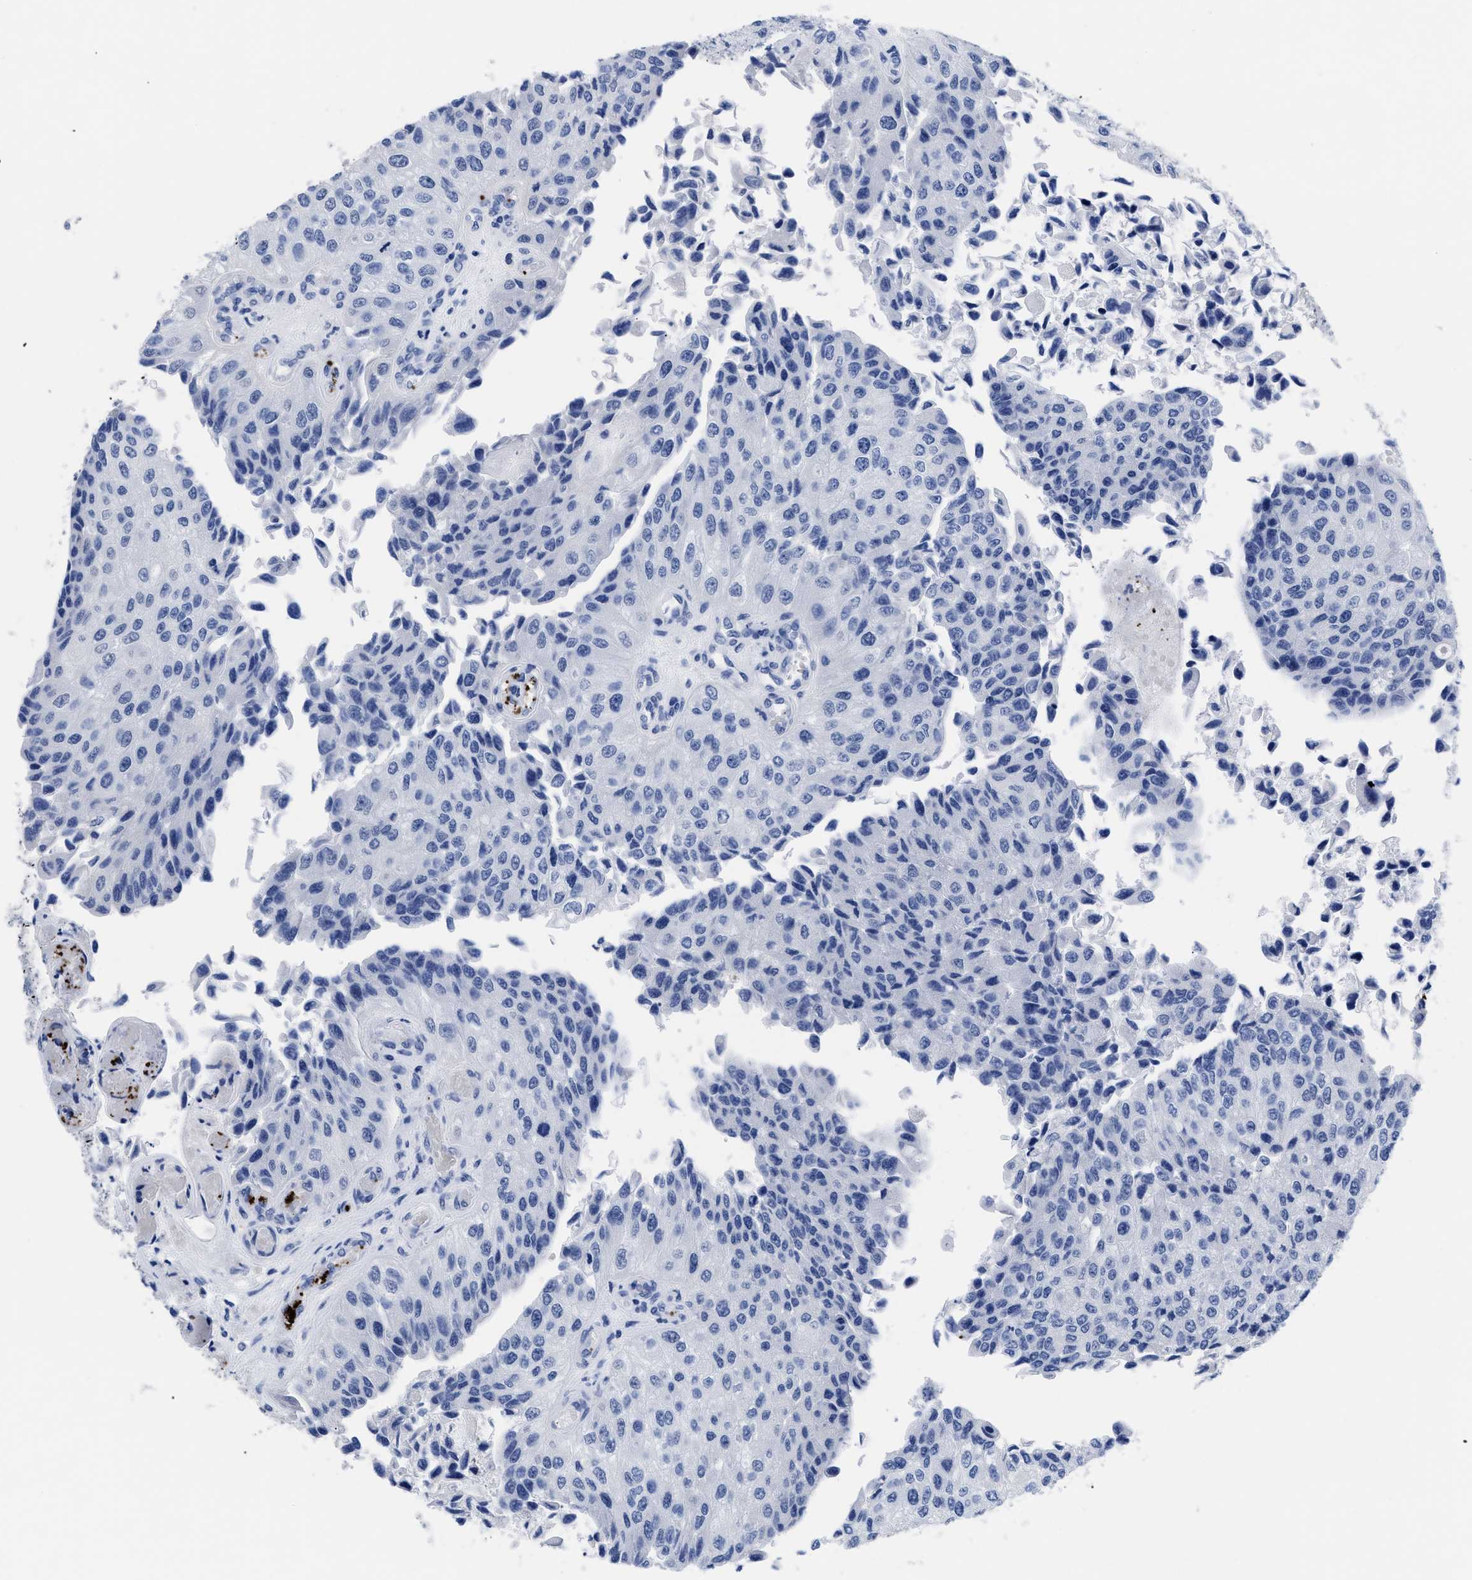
{"staining": {"intensity": "negative", "quantity": "none", "location": "none"}, "tissue": "urothelial cancer", "cell_type": "Tumor cells", "image_type": "cancer", "snomed": [{"axis": "morphology", "description": "Urothelial carcinoma, High grade"}, {"axis": "topography", "description": "Kidney"}, {"axis": "topography", "description": "Urinary bladder"}], "caption": "Tumor cells are negative for protein expression in human urothelial carcinoma (high-grade). (Stains: DAB immunohistochemistry (IHC) with hematoxylin counter stain, Microscopy: brightfield microscopy at high magnification).", "gene": "TREML1", "patient": {"sex": "male", "age": 77}}